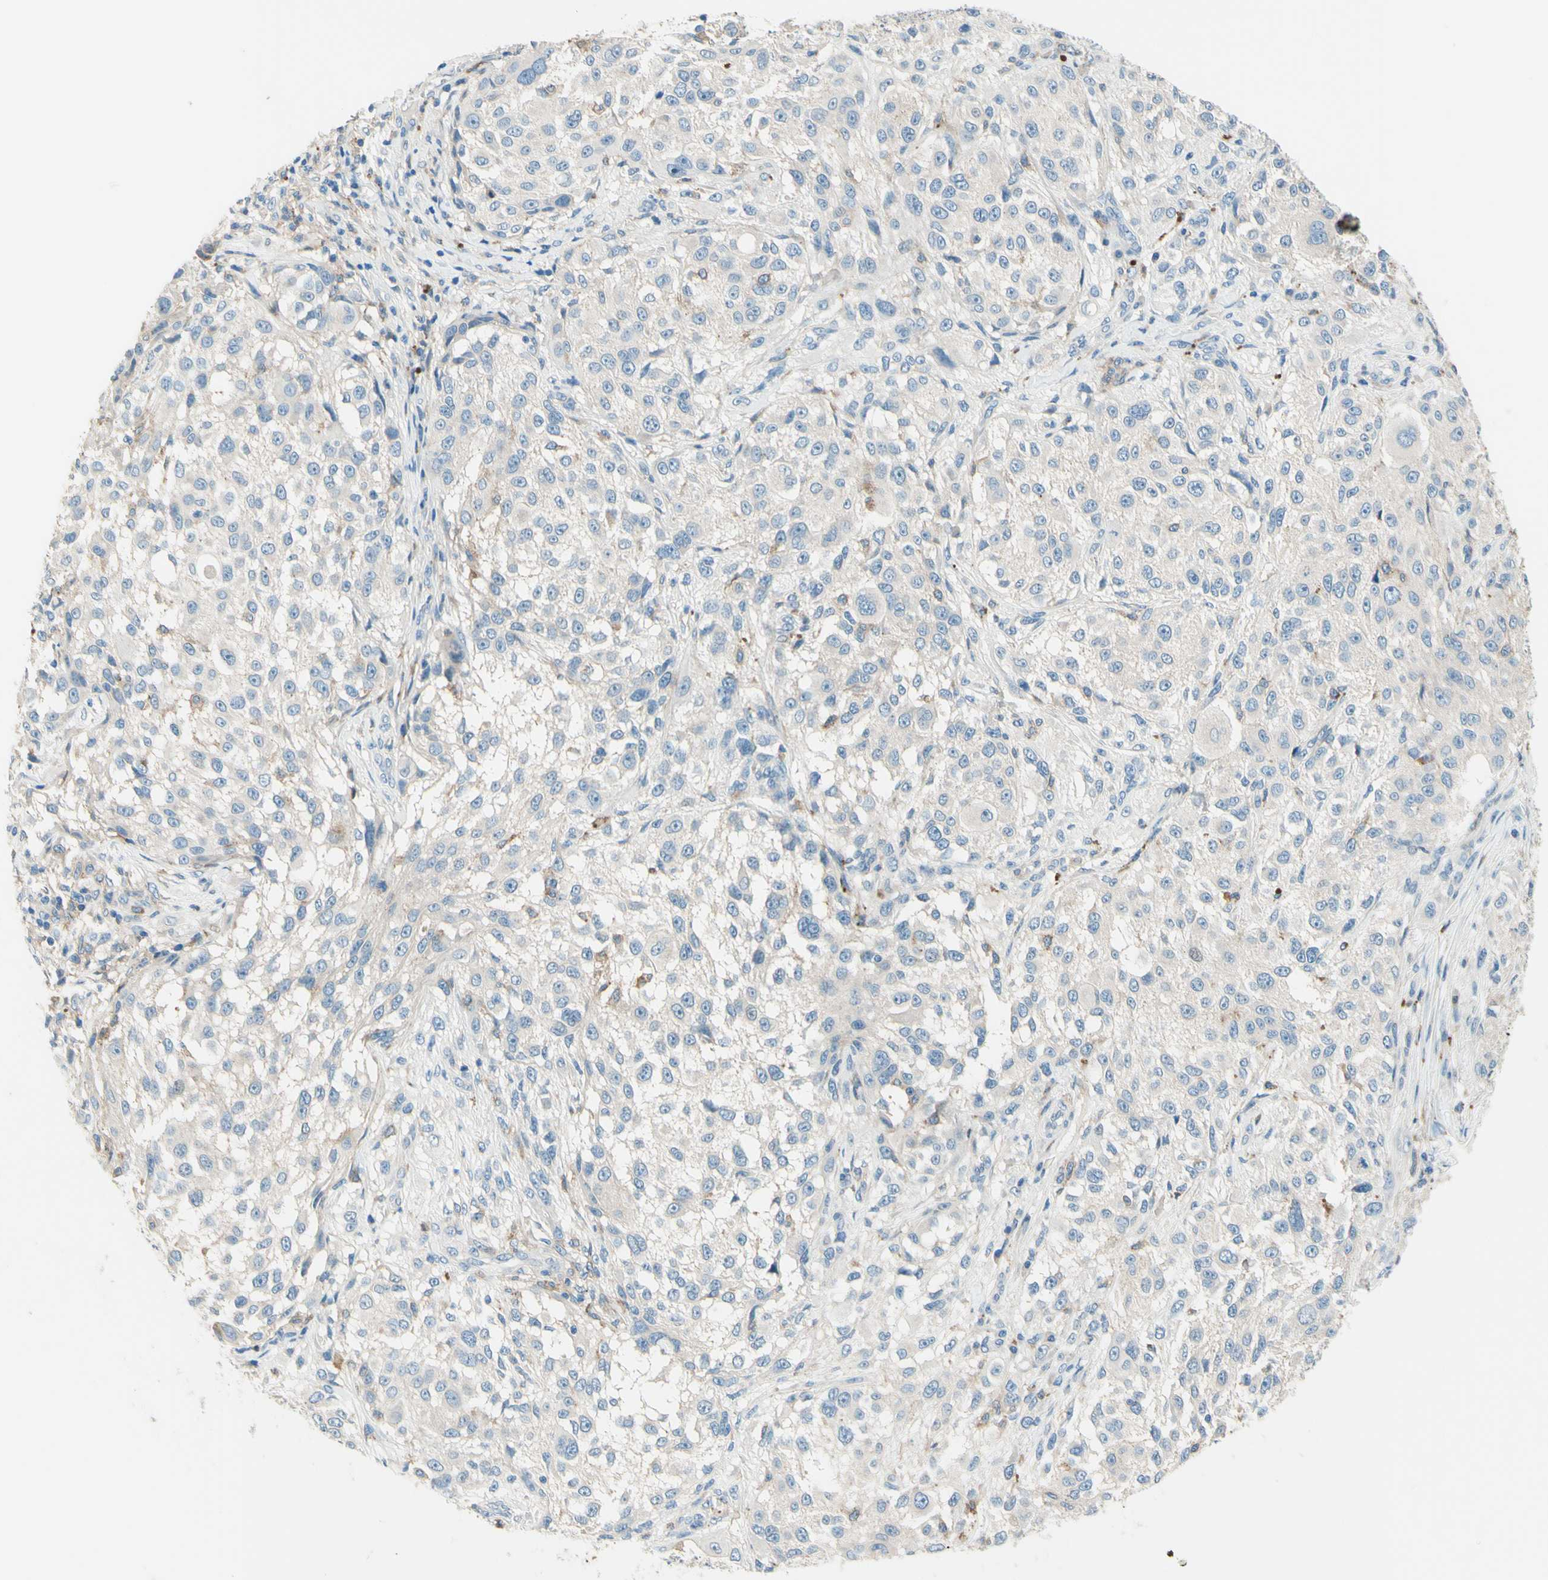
{"staining": {"intensity": "negative", "quantity": "none", "location": "none"}, "tissue": "melanoma", "cell_type": "Tumor cells", "image_type": "cancer", "snomed": [{"axis": "morphology", "description": "Necrosis, NOS"}, {"axis": "morphology", "description": "Malignant melanoma, NOS"}, {"axis": "topography", "description": "Skin"}], "caption": "This is a micrograph of immunohistochemistry (IHC) staining of melanoma, which shows no expression in tumor cells.", "gene": "SIGLEC9", "patient": {"sex": "female", "age": 87}}